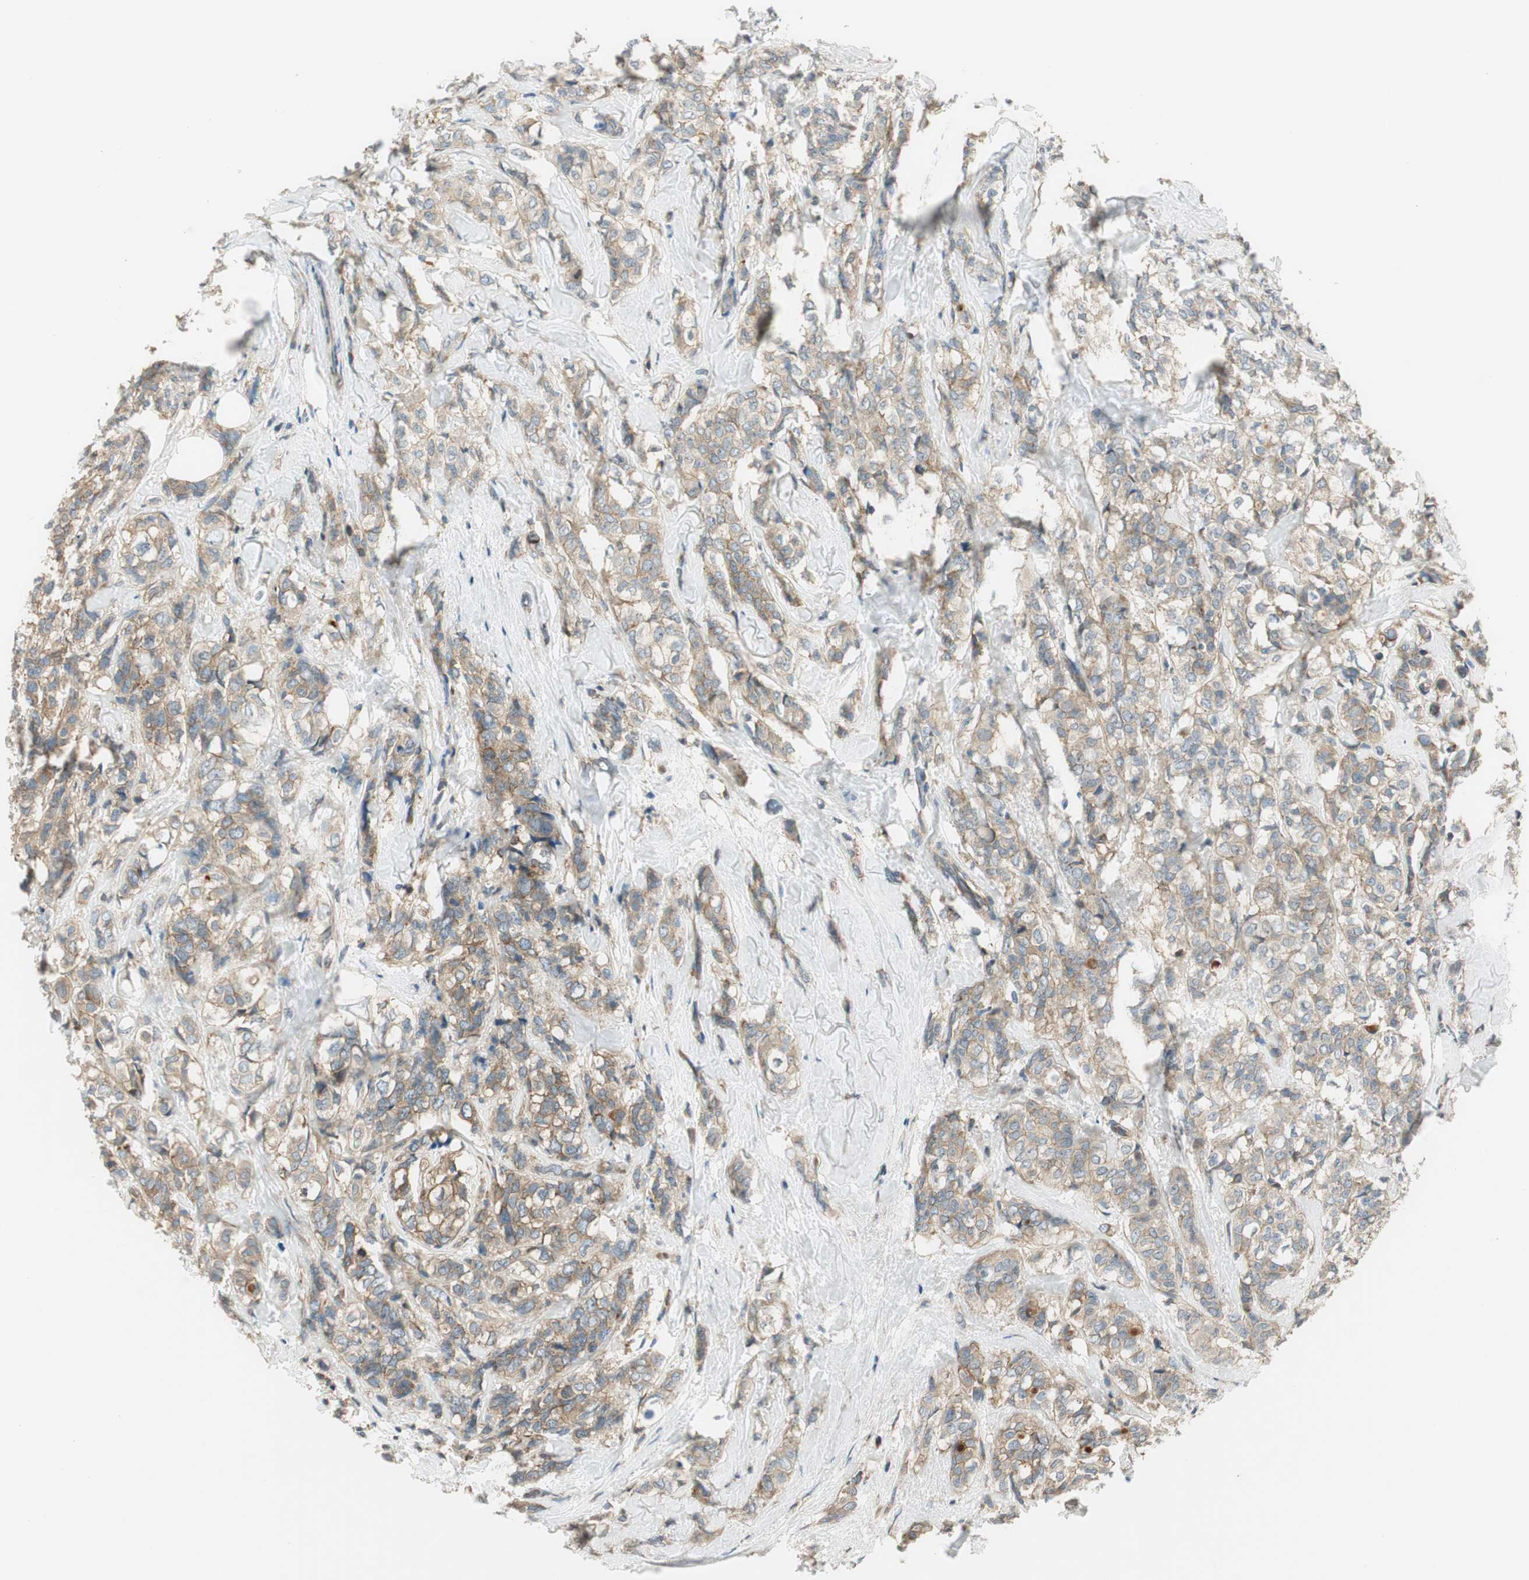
{"staining": {"intensity": "moderate", "quantity": ">75%", "location": "cytoplasmic/membranous"}, "tissue": "breast cancer", "cell_type": "Tumor cells", "image_type": "cancer", "snomed": [{"axis": "morphology", "description": "Lobular carcinoma"}, {"axis": "topography", "description": "Breast"}], "caption": "This is an image of immunohistochemistry staining of breast cancer (lobular carcinoma), which shows moderate staining in the cytoplasmic/membranous of tumor cells.", "gene": "PI4K2B", "patient": {"sex": "female", "age": 60}}